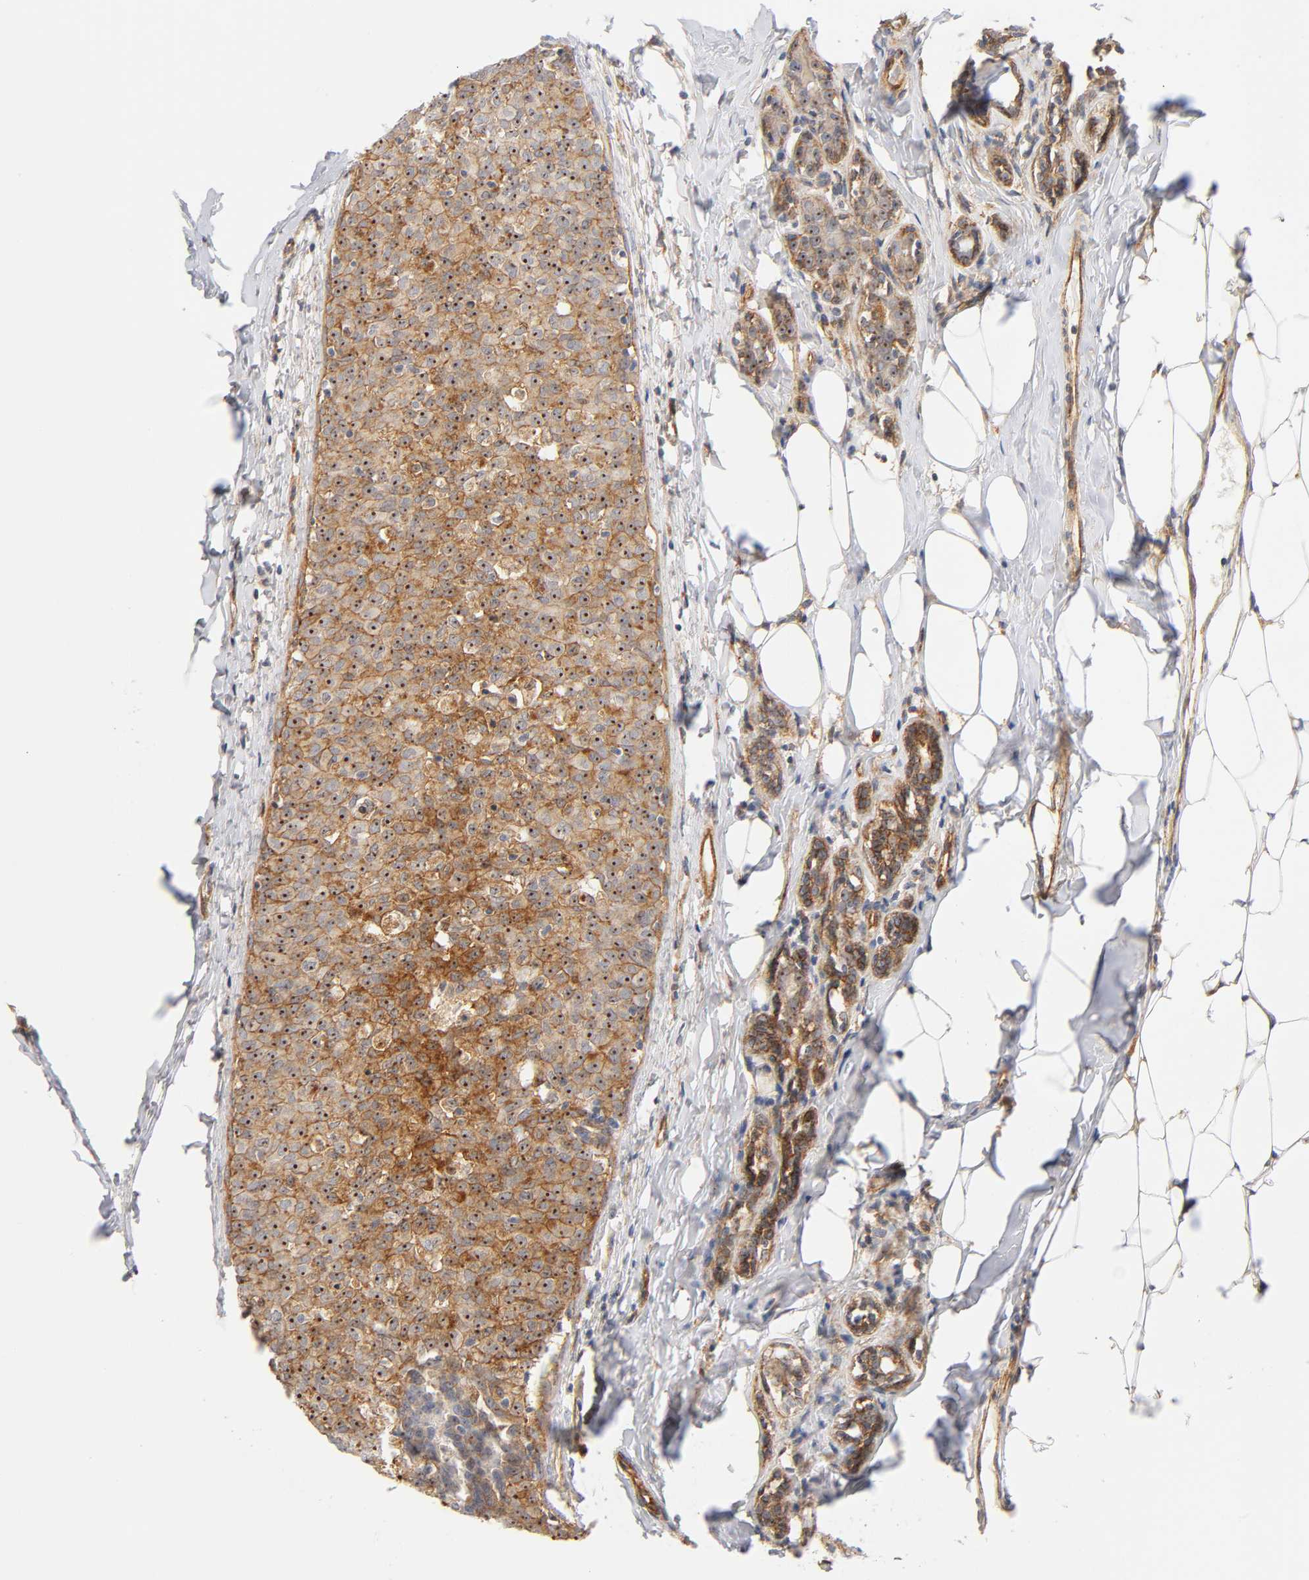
{"staining": {"intensity": "strong", "quantity": ">75%", "location": "cytoplasmic/membranous,nuclear"}, "tissue": "breast cancer", "cell_type": "Tumor cells", "image_type": "cancer", "snomed": [{"axis": "morphology", "description": "Duct carcinoma"}, {"axis": "topography", "description": "Breast"}], "caption": "Approximately >75% of tumor cells in human infiltrating ductal carcinoma (breast) exhibit strong cytoplasmic/membranous and nuclear protein positivity as visualized by brown immunohistochemical staining.", "gene": "PLD1", "patient": {"sex": "female", "age": 40}}